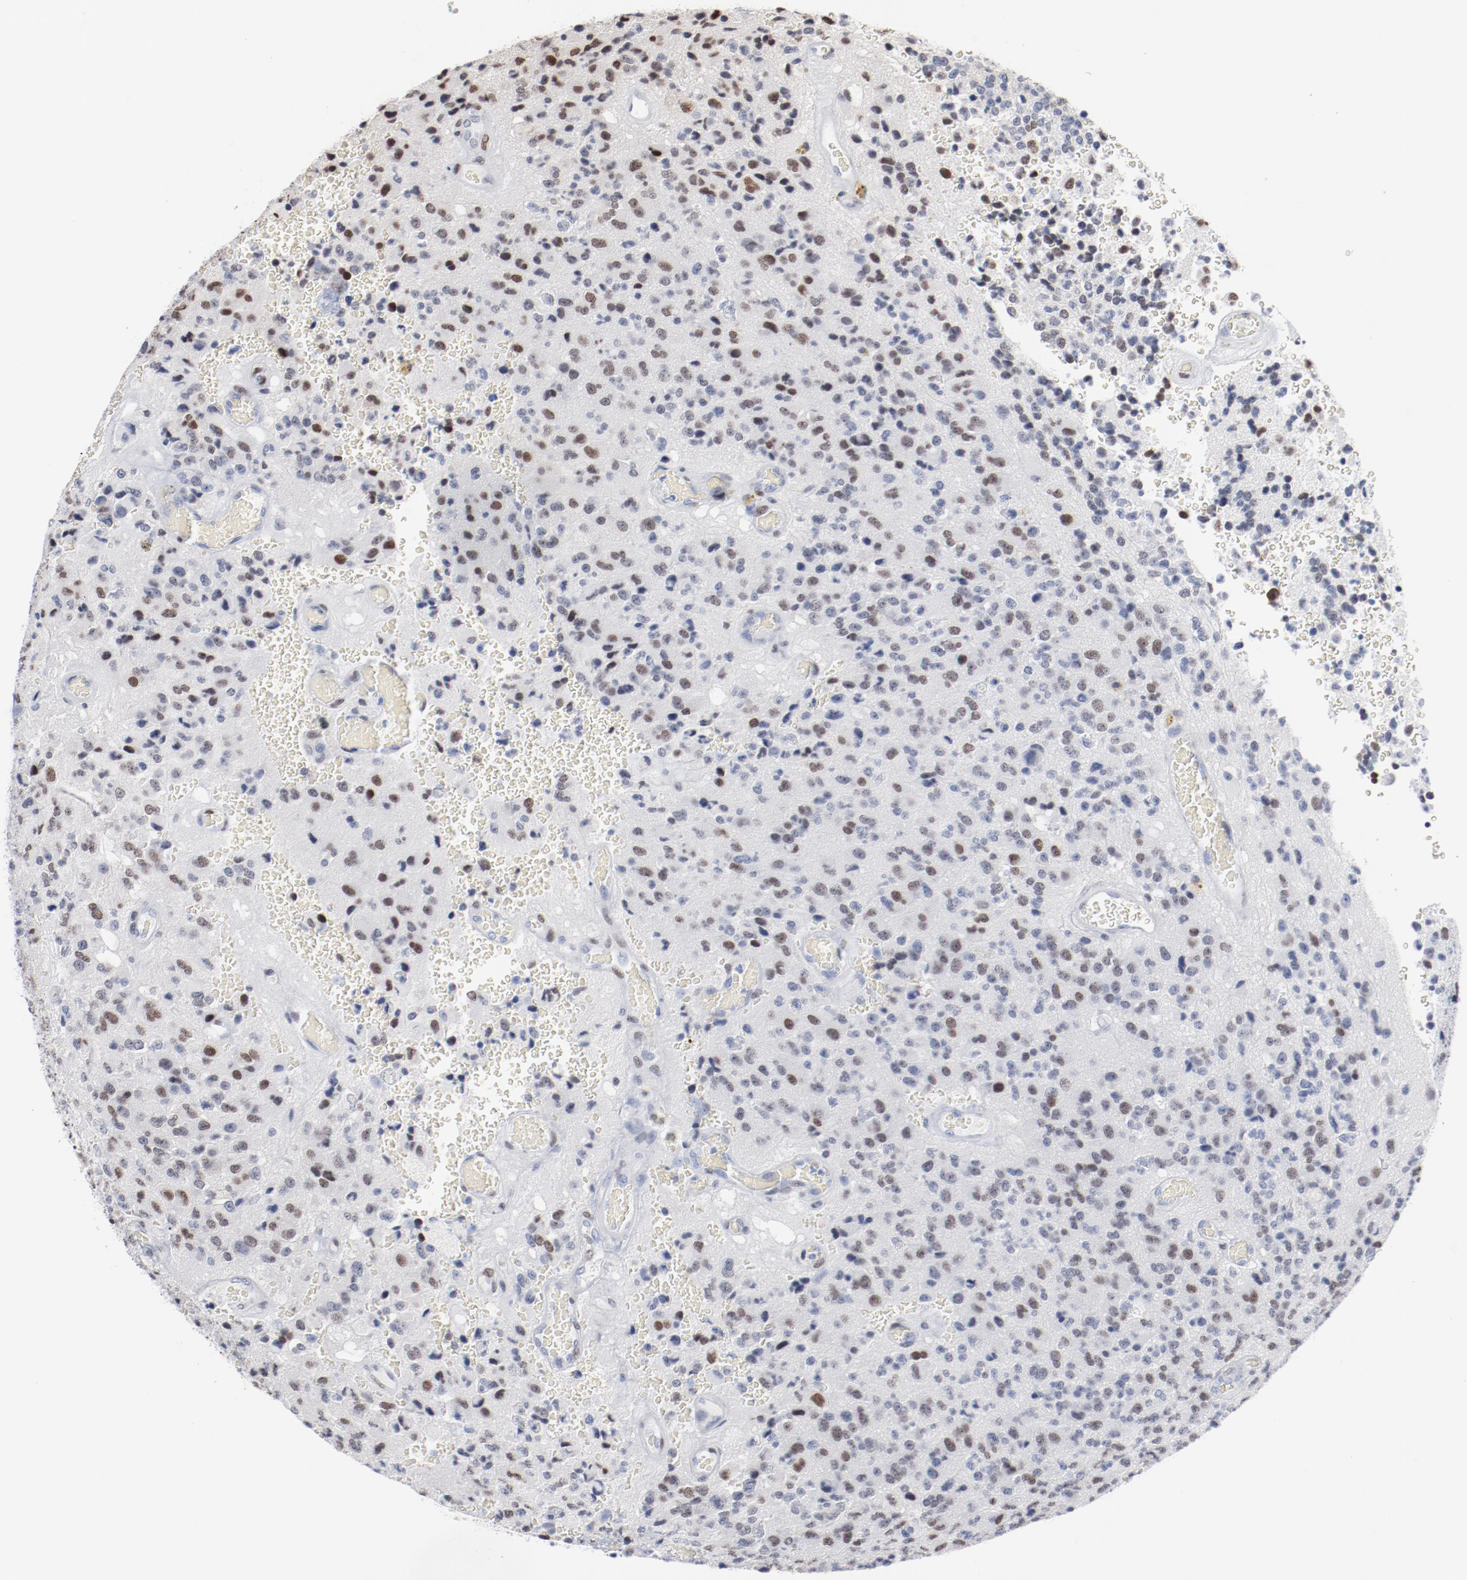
{"staining": {"intensity": "moderate", "quantity": "25%-75%", "location": "nuclear"}, "tissue": "glioma", "cell_type": "Tumor cells", "image_type": "cancer", "snomed": [{"axis": "morphology", "description": "Glioma, malignant, High grade"}, {"axis": "topography", "description": "pancreas cauda"}], "caption": "An image of glioma stained for a protein demonstrates moderate nuclear brown staining in tumor cells.", "gene": "ZEB2", "patient": {"sex": "male", "age": 60}}